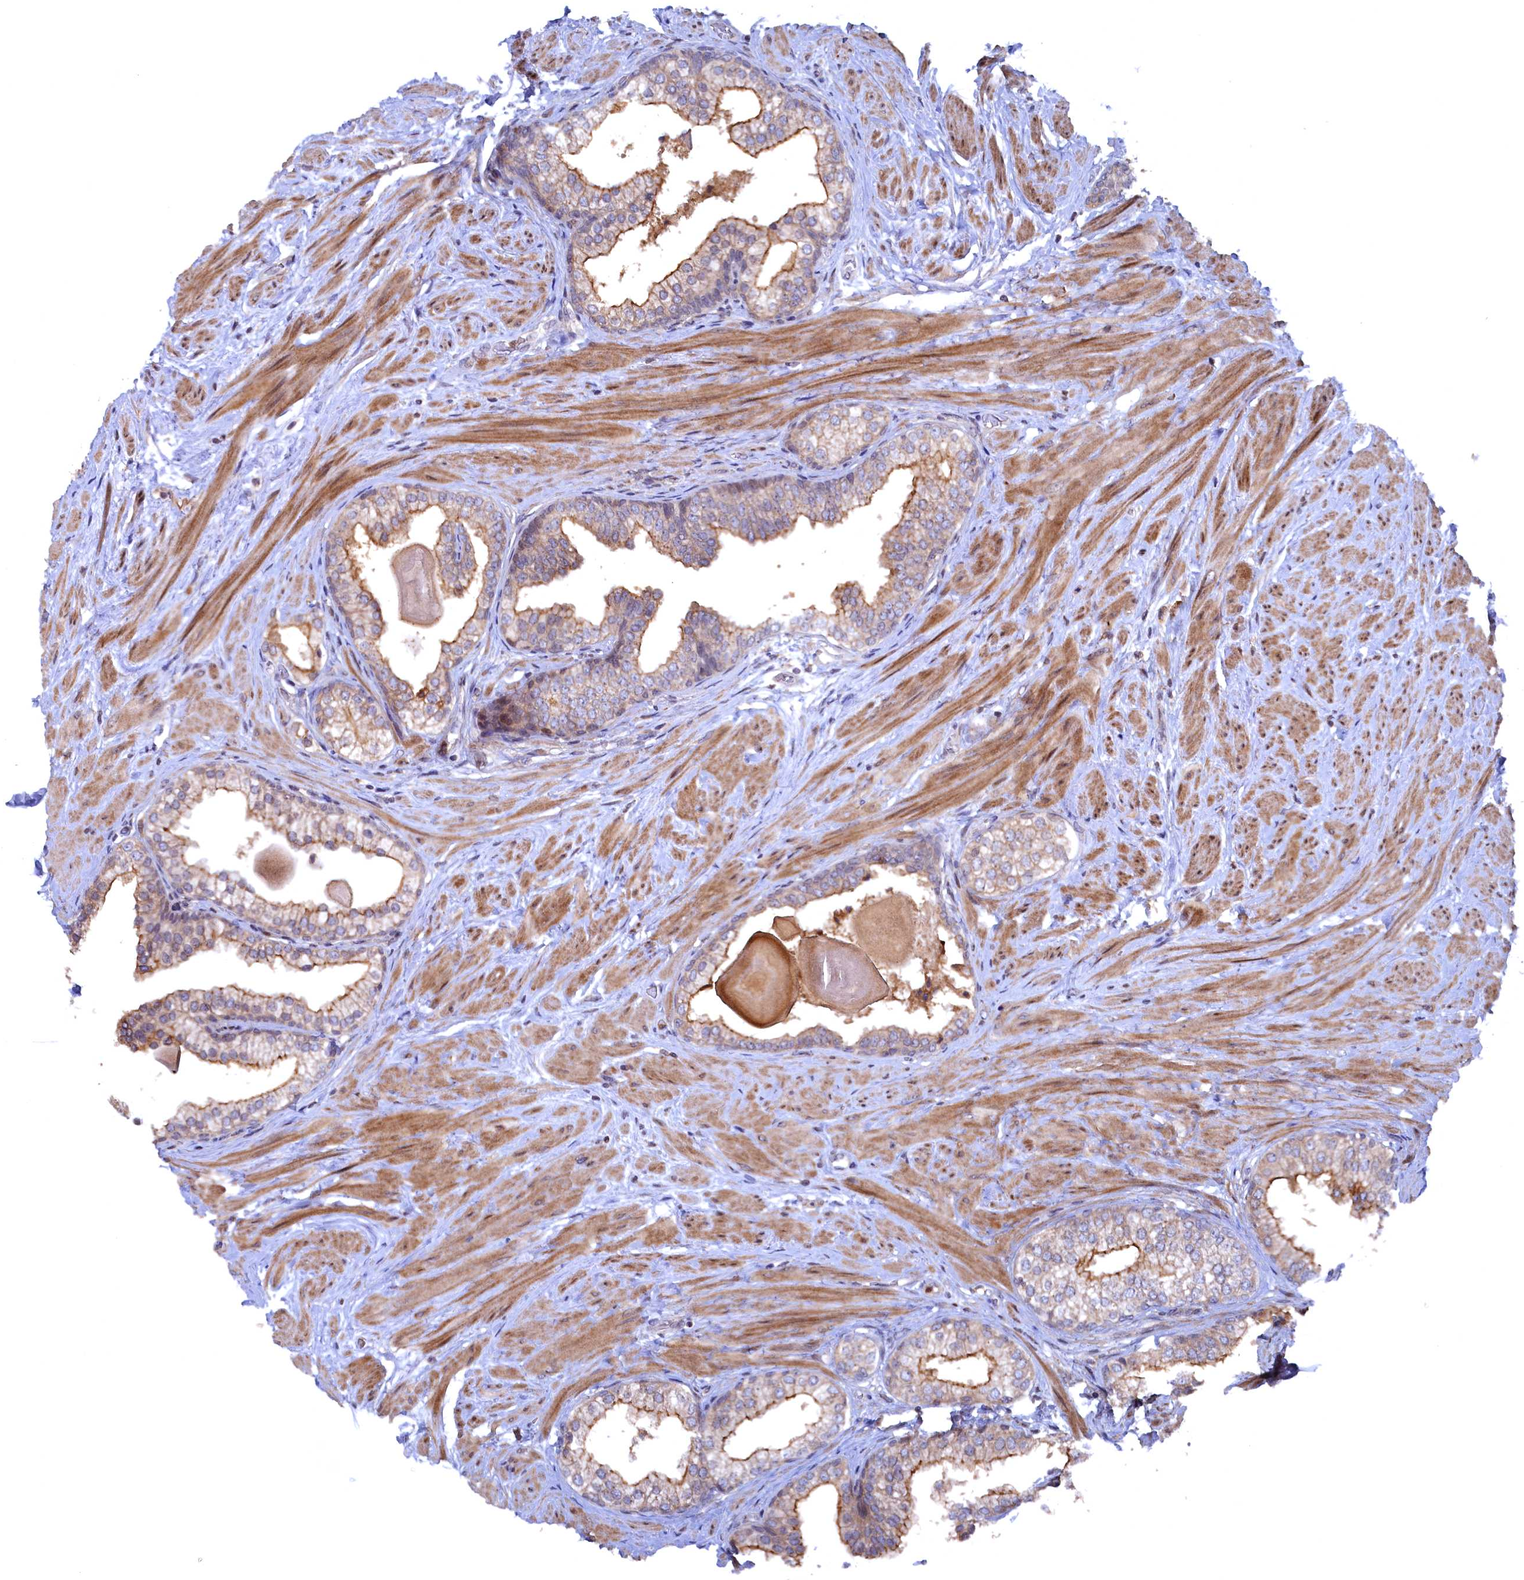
{"staining": {"intensity": "moderate", "quantity": "25%-75%", "location": "cytoplasmic/membranous"}, "tissue": "prostate", "cell_type": "Glandular cells", "image_type": "normal", "snomed": [{"axis": "morphology", "description": "Normal tissue, NOS"}, {"axis": "topography", "description": "Prostate"}], "caption": "Immunohistochemistry micrograph of benign human prostate stained for a protein (brown), which displays medium levels of moderate cytoplasmic/membranous expression in approximately 25%-75% of glandular cells.", "gene": "TMC5", "patient": {"sex": "male", "age": 48}}